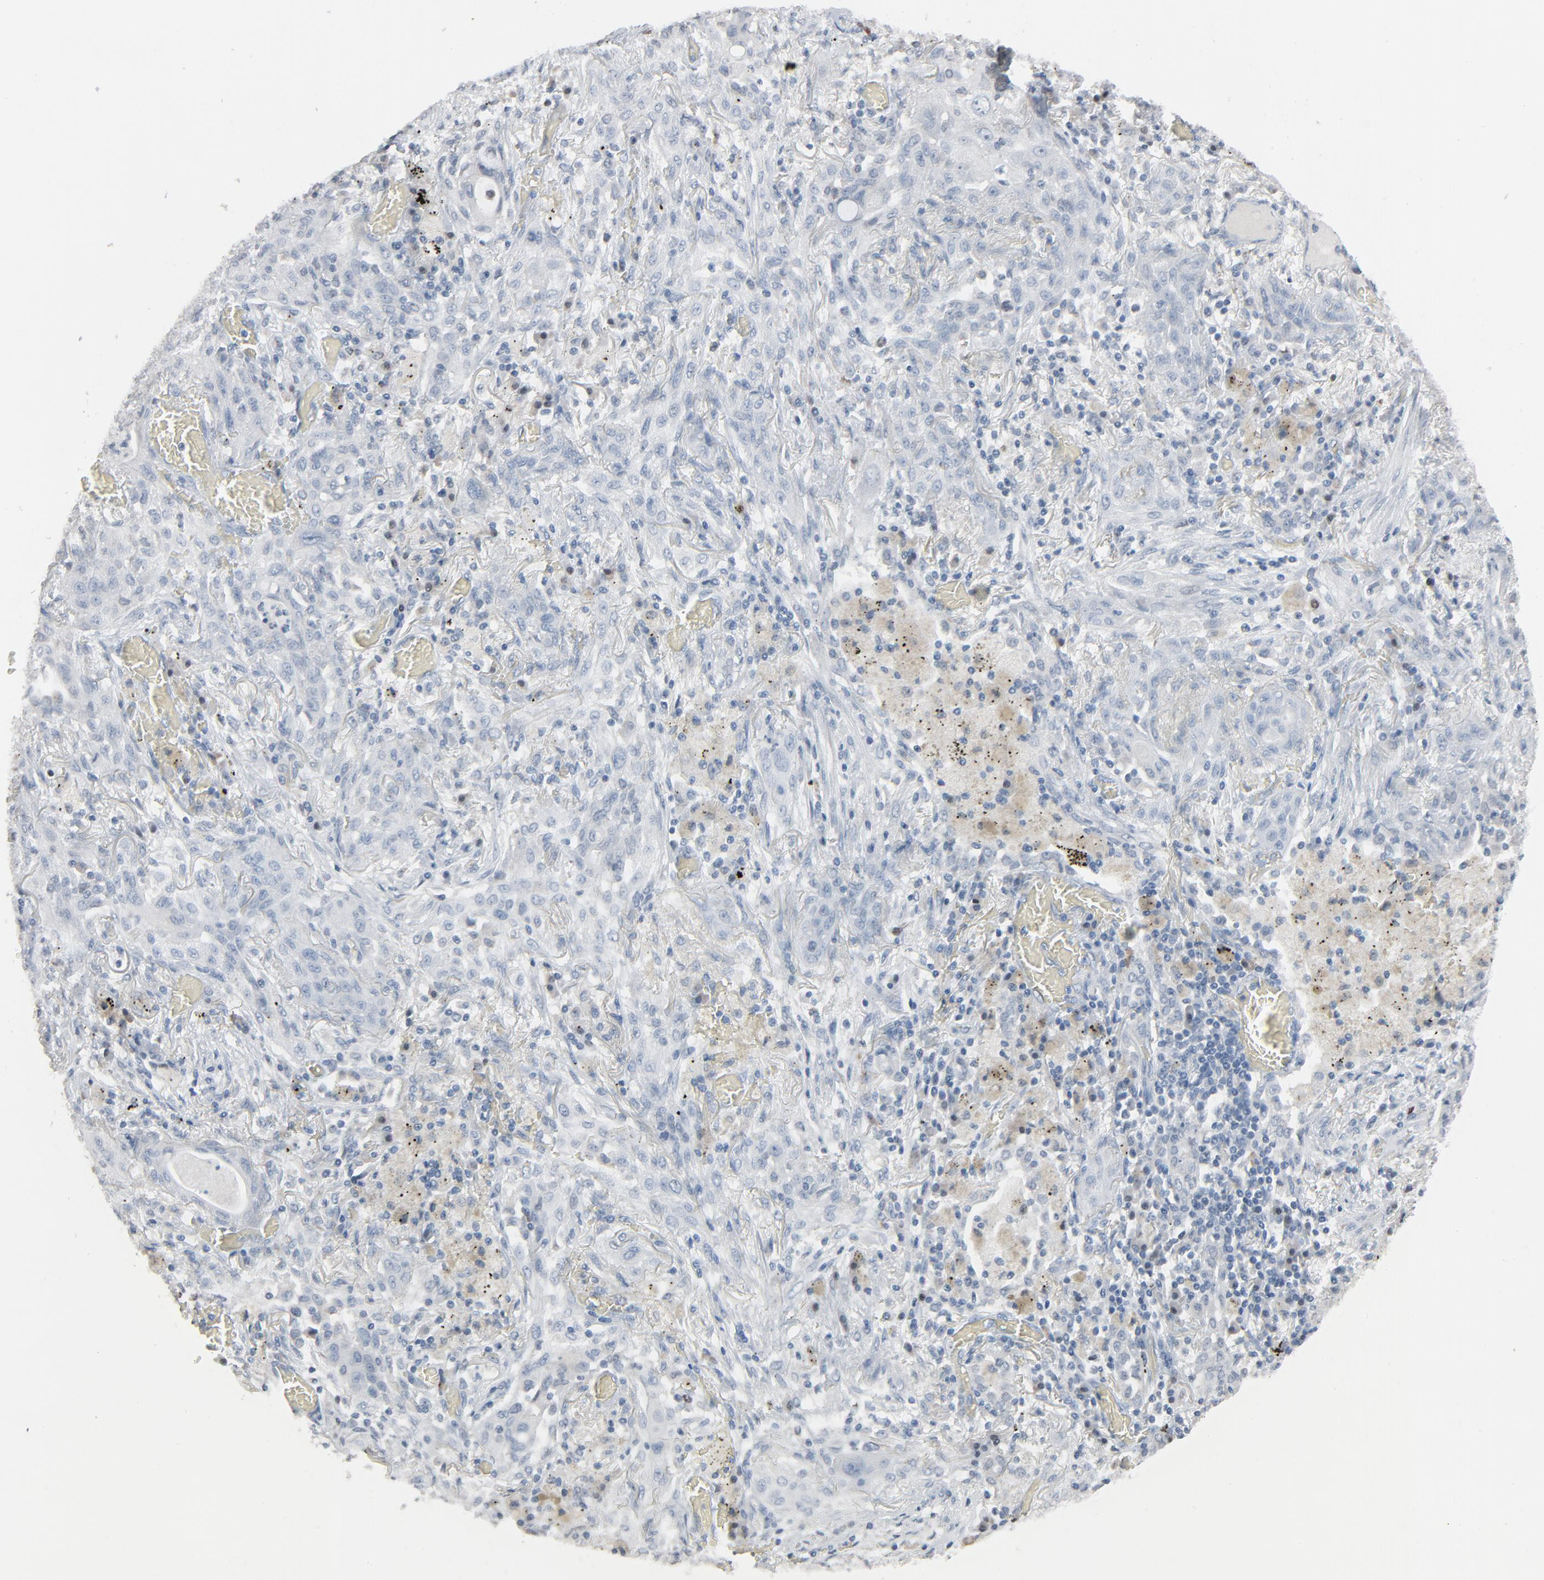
{"staining": {"intensity": "negative", "quantity": "none", "location": "none"}, "tissue": "lung cancer", "cell_type": "Tumor cells", "image_type": "cancer", "snomed": [{"axis": "morphology", "description": "Squamous cell carcinoma, NOS"}, {"axis": "topography", "description": "Lung"}], "caption": "The image displays no staining of tumor cells in lung squamous cell carcinoma.", "gene": "SAGE1", "patient": {"sex": "female", "age": 47}}